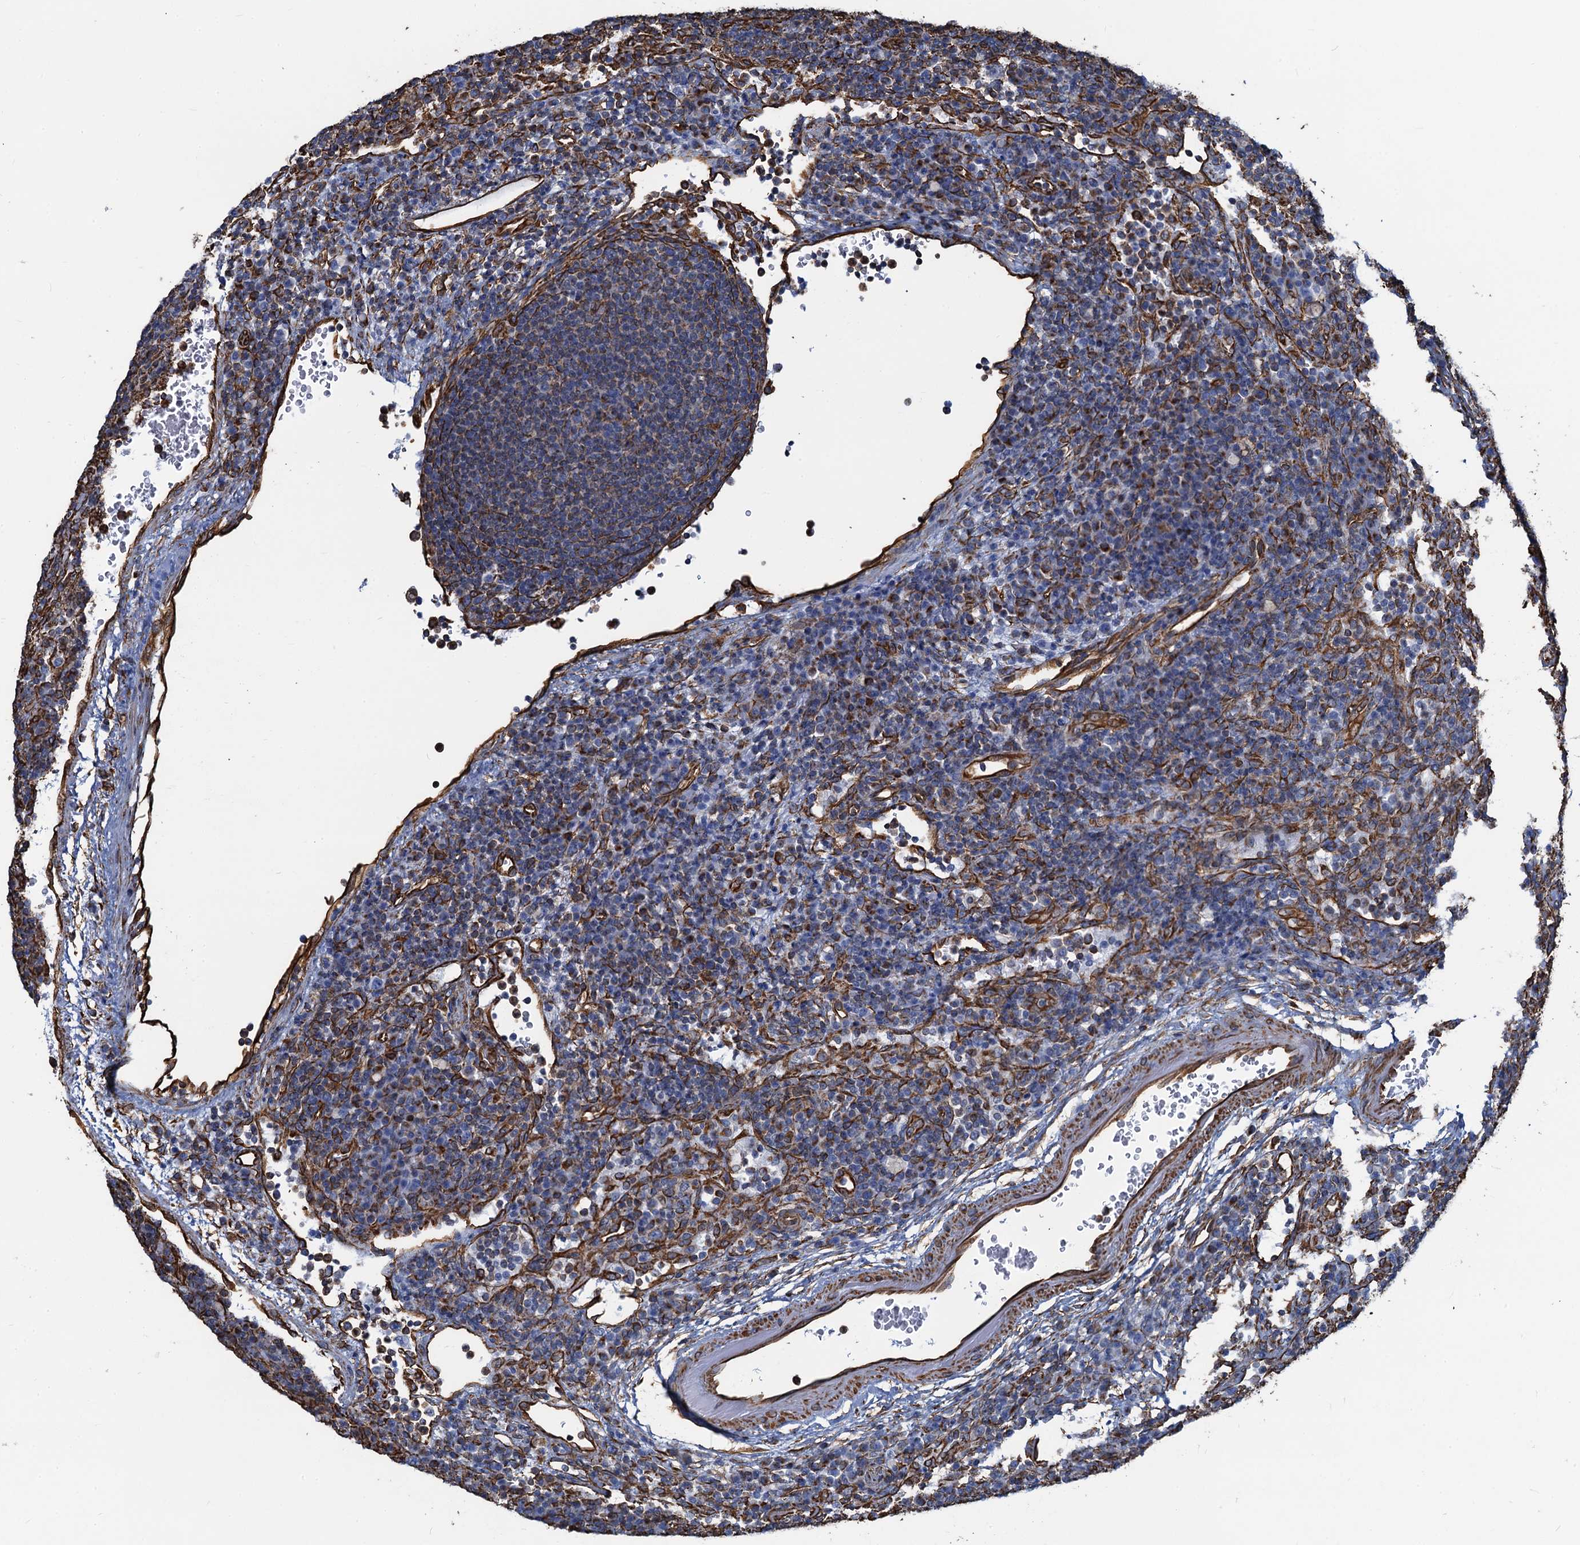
{"staining": {"intensity": "moderate", "quantity": "<25%", "location": "cytoplasmic/membranous"}, "tissue": "lymph node", "cell_type": "Germinal center cells", "image_type": "normal", "snomed": [{"axis": "morphology", "description": "Normal tissue, NOS"}, {"axis": "topography", "description": "Lymph node"}], "caption": "Germinal center cells reveal moderate cytoplasmic/membranous expression in approximately <25% of cells in unremarkable lymph node.", "gene": "PGM2", "patient": {"sex": "female", "age": 70}}